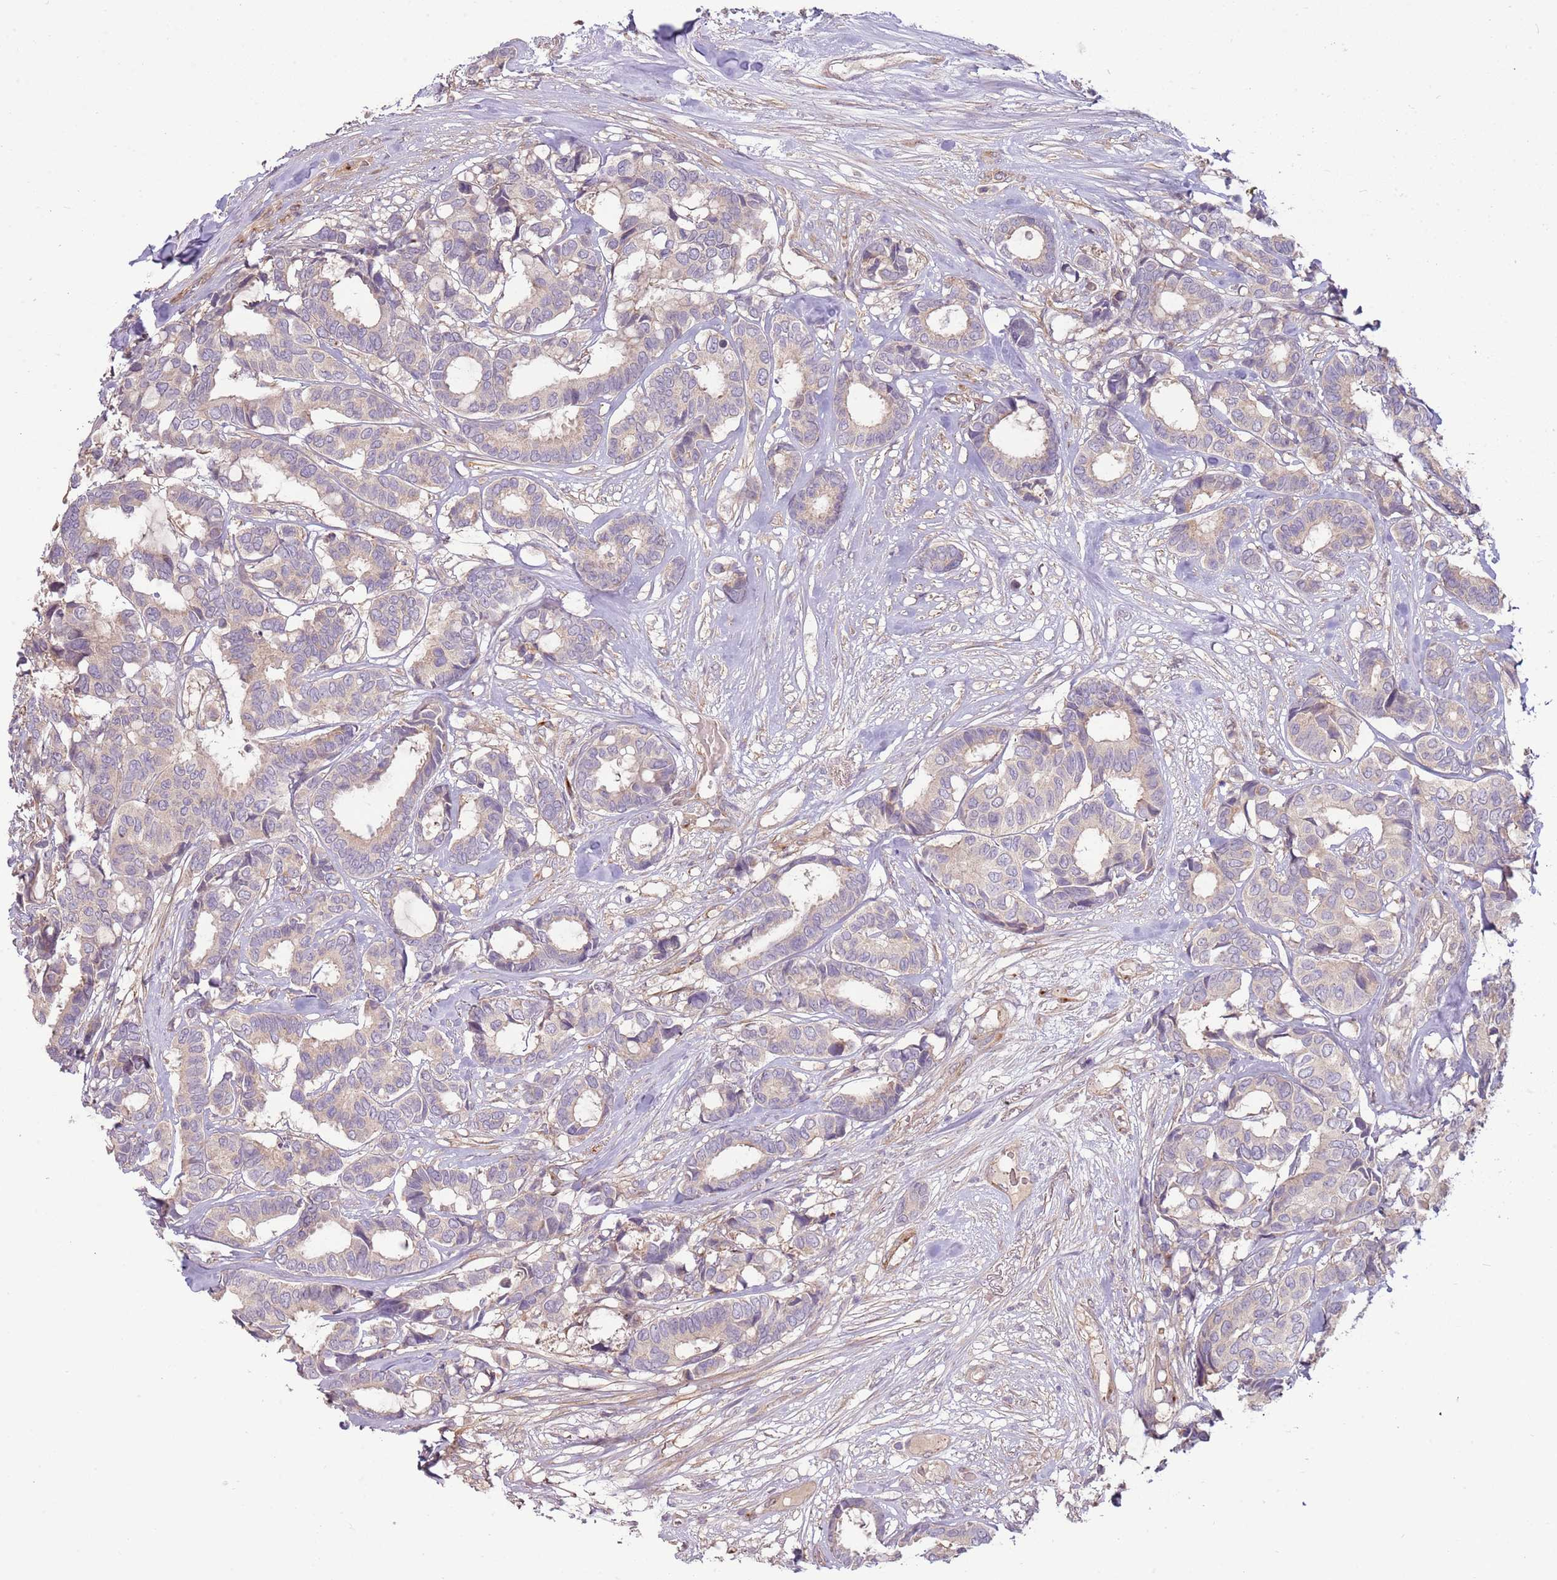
{"staining": {"intensity": "negative", "quantity": "none", "location": "none"}, "tissue": "breast cancer", "cell_type": "Tumor cells", "image_type": "cancer", "snomed": [{"axis": "morphology", "description": "Duct carcinoma"}, {"axis": "topography", "description": "Breast"}], "caption": "Immunohistochemistry photomicrograph of human breast cancer stained for a protein (brown), which demonstrates no staining in tumor cells.", "gene": "RNF128", "patient": {"sex": "female", "age": 87}}